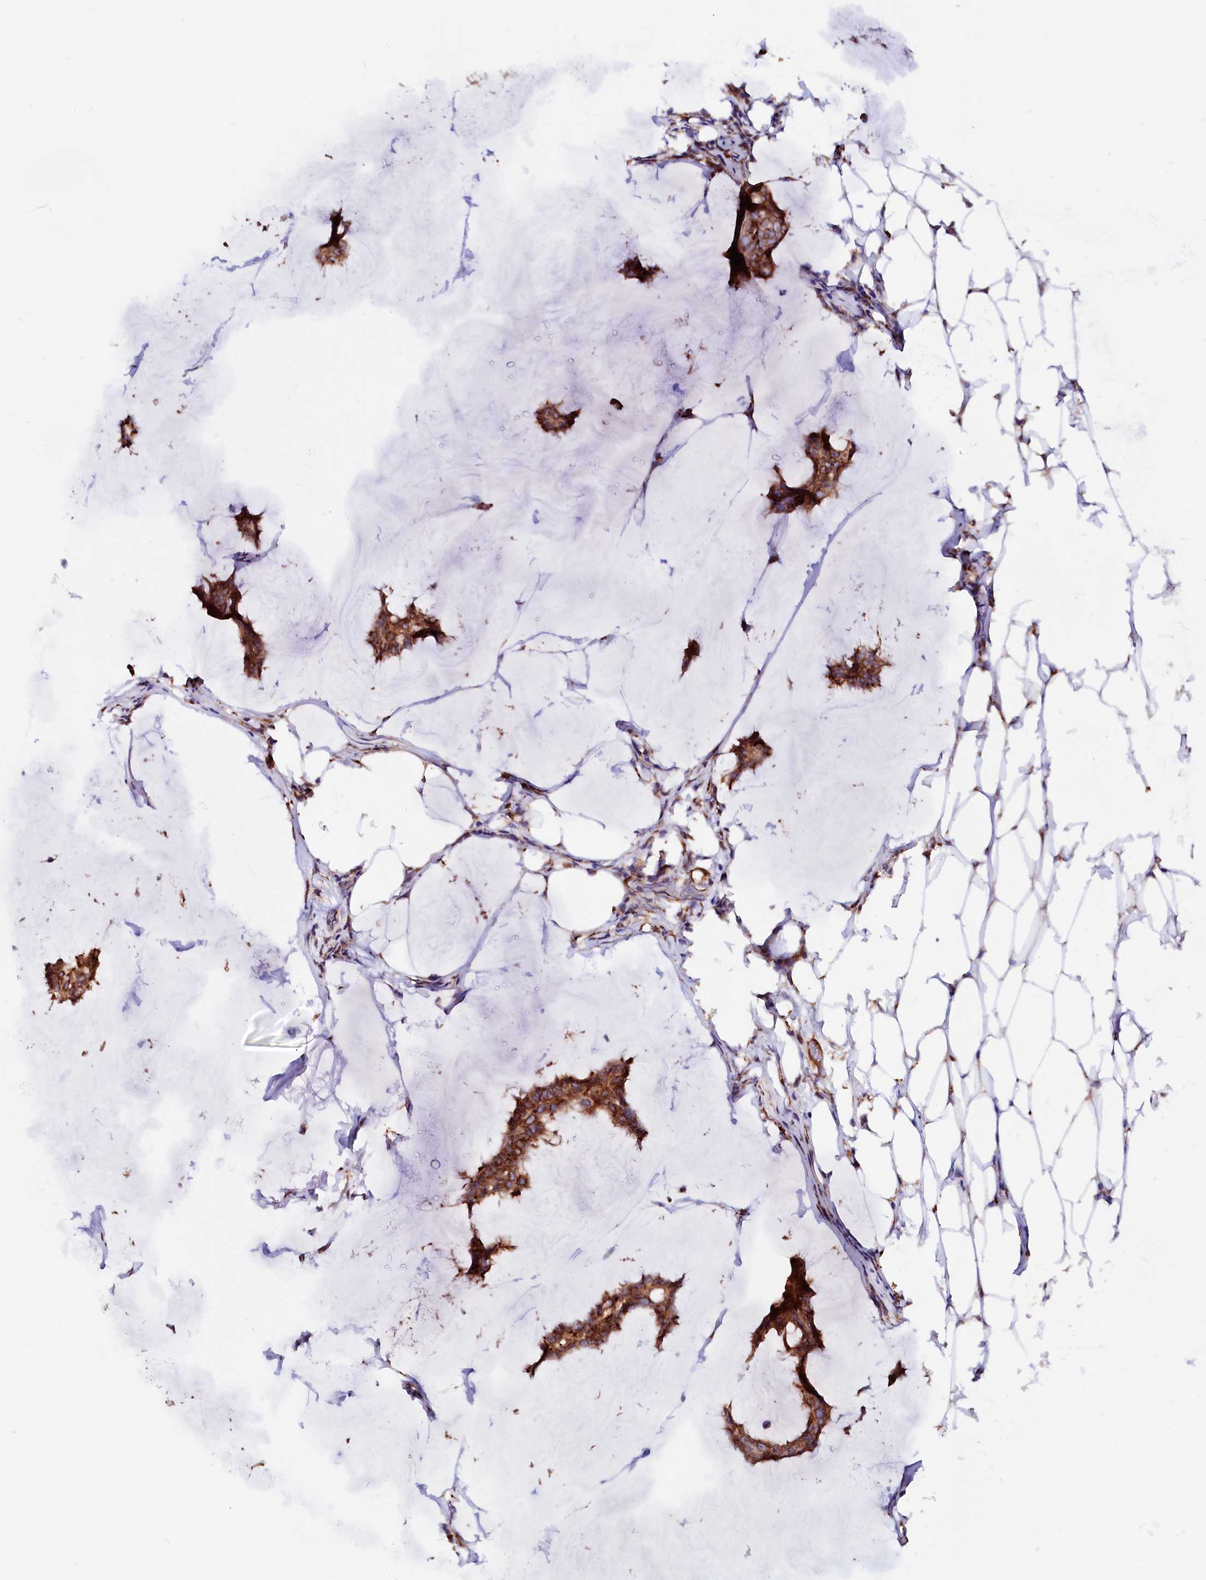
{"staining": {"intensity": "strong", "quantity": ">75%", "location": "cytoplasmic/membranous"}, "tissue": "breast cancer", "cell_type": "Tumor cells", "image_type": "cancer", "snomed": [{"axis": "morphology", "description": "Duct carcinoma"}, {"axis": "topography", "description": "Breast"}], "caption": "Protein staining displays strong cytoplasmic/membranous expression in about >75% of tumor cells in breast intraductal carcinoma.", "gene": "LMAN1", "patient": {"sex": "female", "age": 93}}